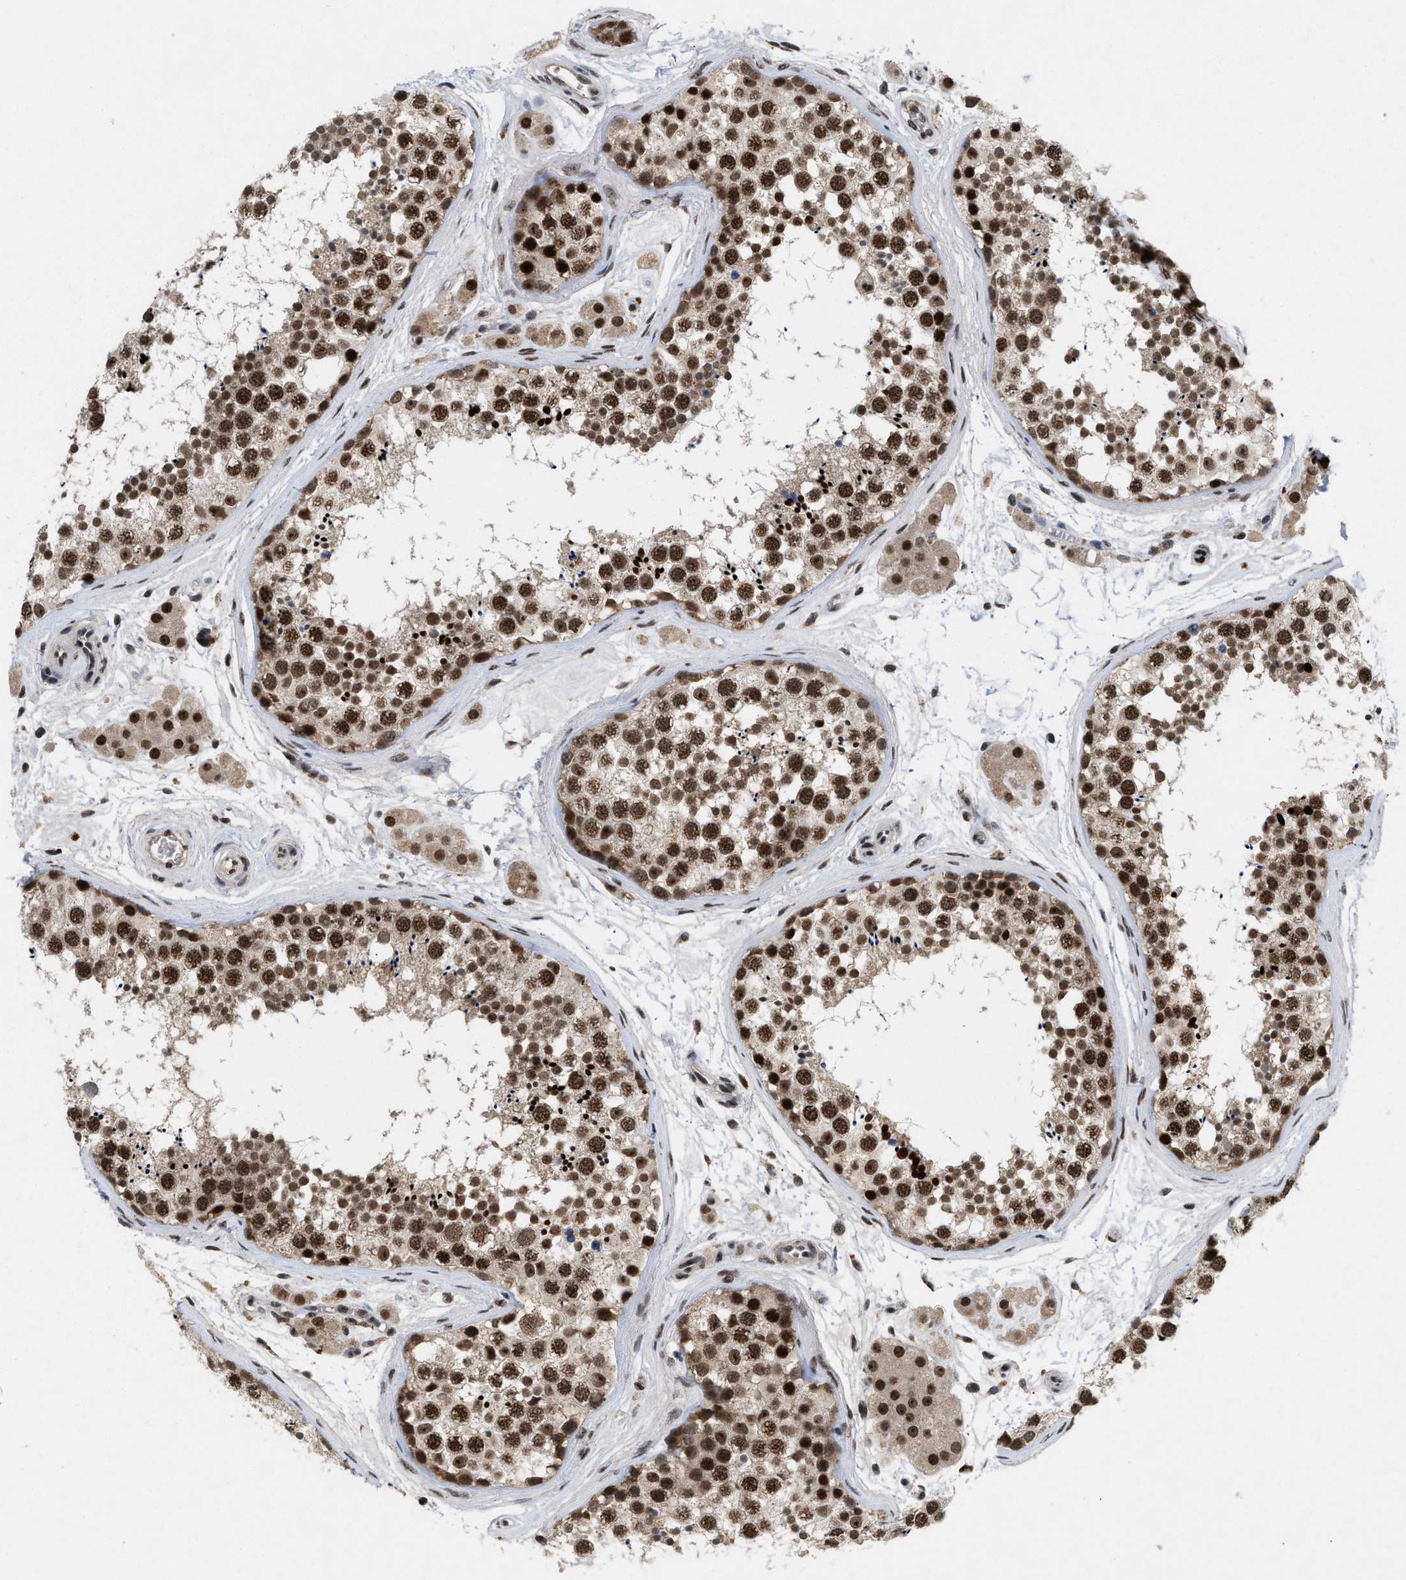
{"staining": {"intensity": "strong", "quantity": "25%-75%", "location": "nuclear"}, "tissue": "testis", "cell_type": "Cells in seminiferous ducts", "image_type": "normal", "snomed": [{"axis": "morphology", "description": "Normal tissue, NOS"}, {"axis": "topography", "description": "Testis"}], "caption": "This is a histology image of immunohistochemistry (IHC) staining of unremarkable testis, which shows strong expression in the nuclear of cells in seminiferous ducts.", "gene": "ZNF346", "patient": {"sex": "male", "age": 56}}